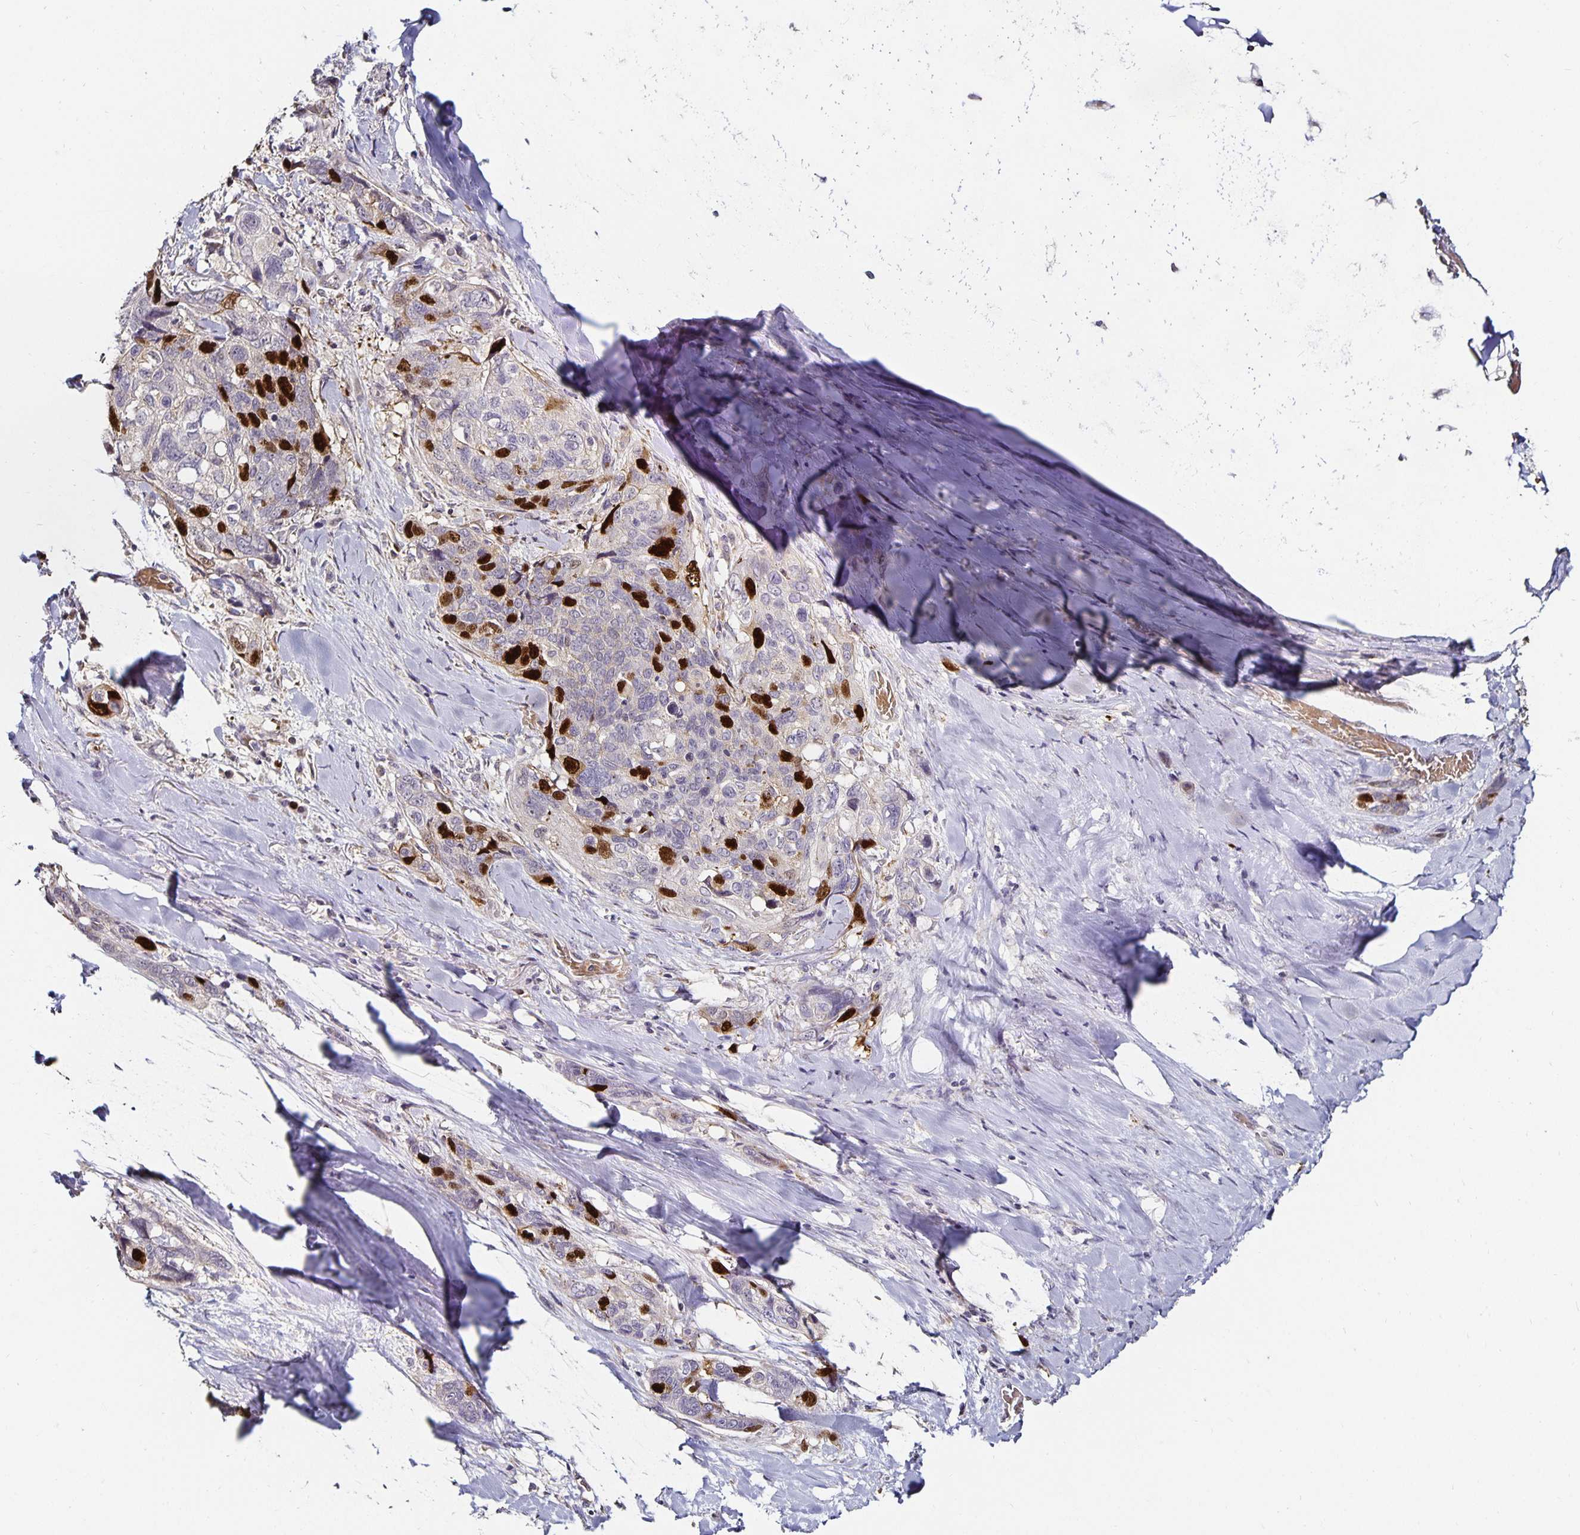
{"staining": {"intensity": "strong", "quantity": "<25%", "location": "nuclear"}, "tissue": "lung cancer", "cell_type": "Tumor cells", "image_type": "cancer", "snomed": [{"axis": "morphology", "description": "Squamous cell carcinoma, NOS"}, {"axis": "morphology", "description": "Squamous cell carcinoma, metastatic, NOS"}, {"axis": "topography", "description": "Lymph node"}, {"axis": "topography", "description": "Lung"}], "caption": "This image shows IHC staining of lung cancer, with medium strong nuclear staining in about <25% of tumor cells.", "gene": "ANLN", "patient": {"sex": "male", "age": 41}}